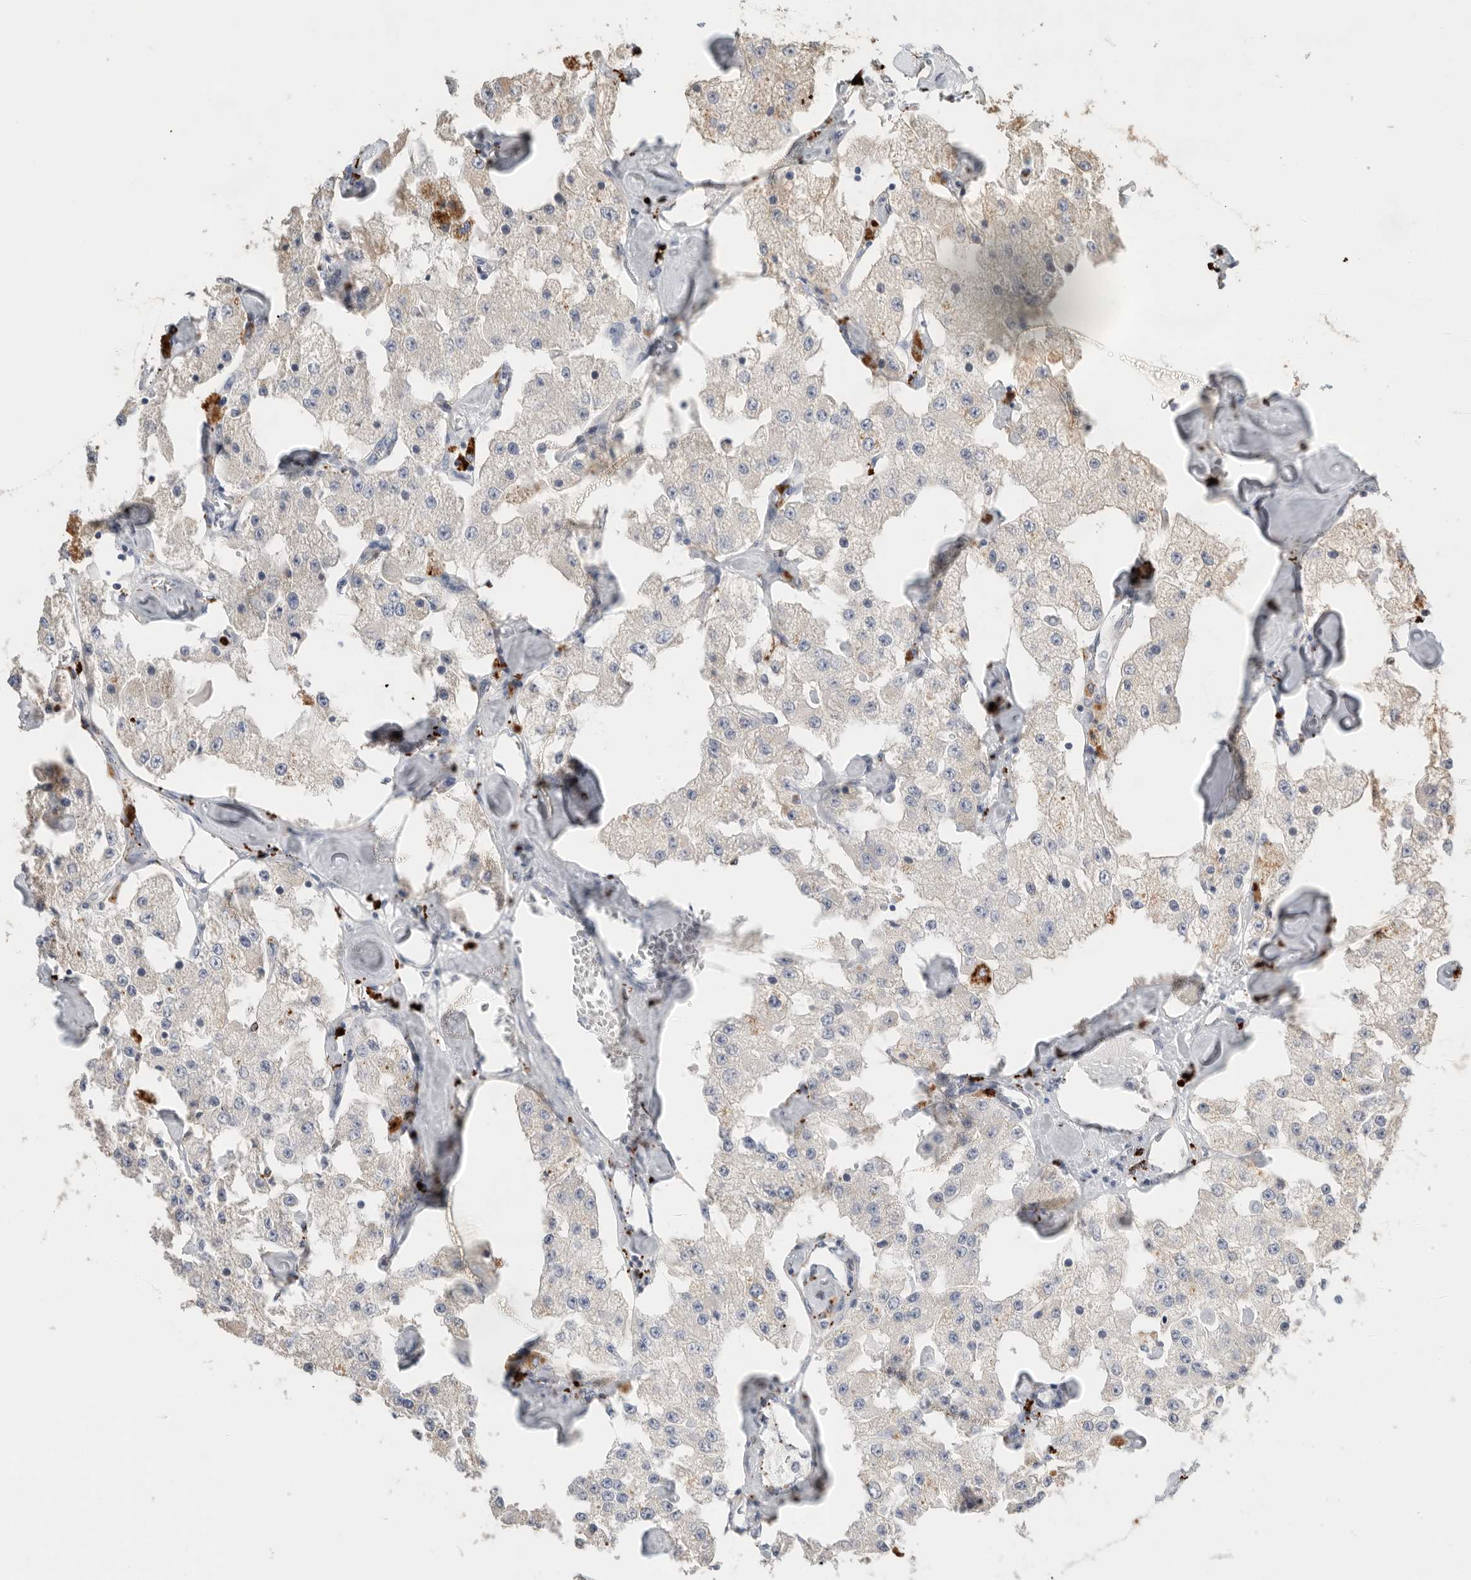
{"staining": {"intensity": "weak", "quantity": "25%-75%", "location": "cytoplasmic/membranous"}, "tissue": "carcinoid", "cell_type": "Tumor cells", "image_type": "cancer", "snomed": [{"axis": "morphology", "description": "Carcinoid, malignant, NOS"}, {"axis": "topography", "description": "Pancreas"}], "caption": "Immunohistochemical staining of human carcinoid reveals low levels of weak cytoplasmic/membranous protein expression in about 25%-75% of tumor cells.", "gene": "GGH", "patient": {"sex": "male", "age": 41}}